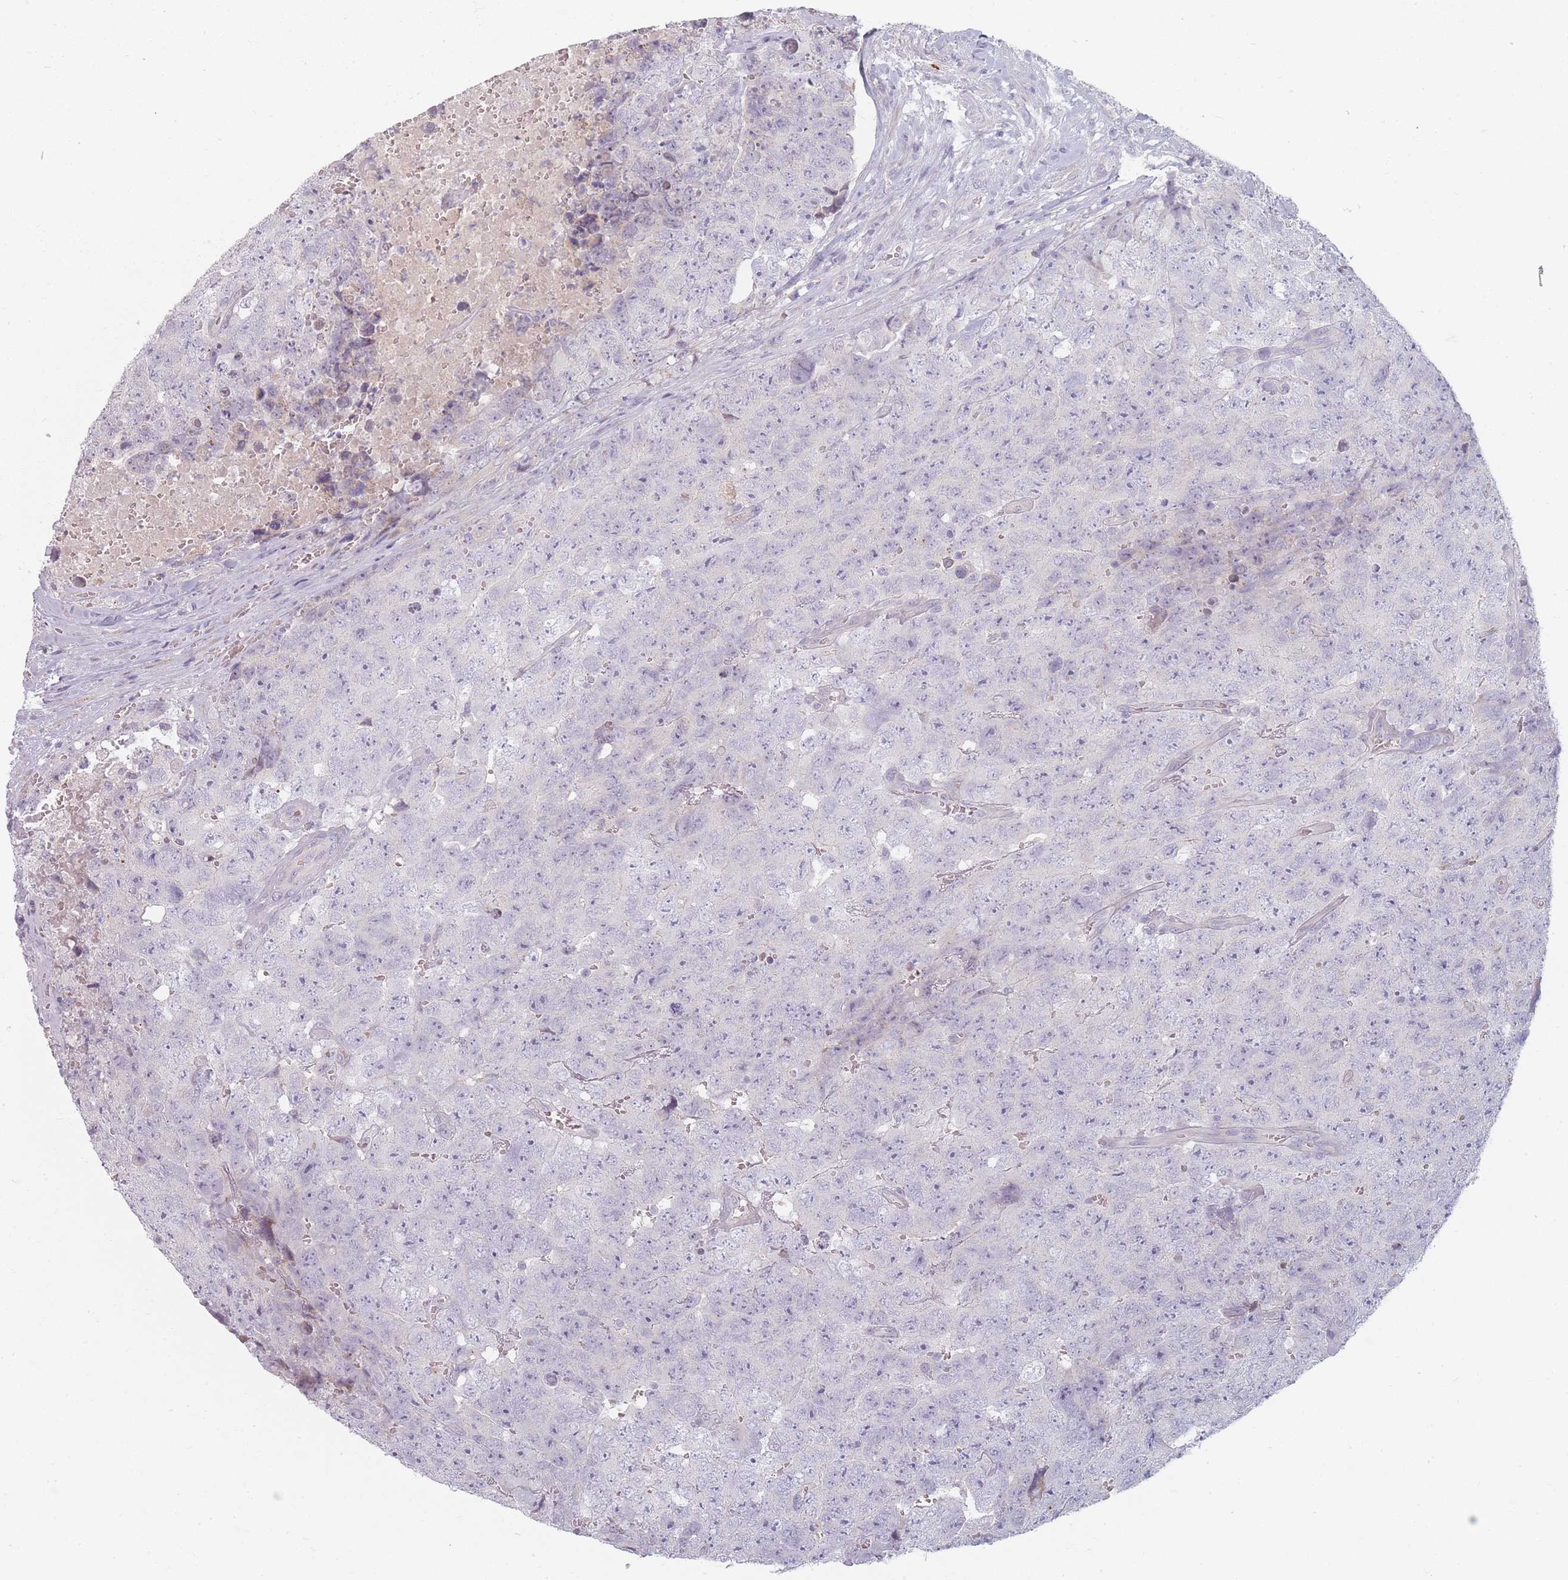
{"staining": {"intensity": "negative", "quantity": "none", "location": "none"}, "tissue": "testis cancer", "cell_type": "Tumor cells", "image_type": "cancer", "snomed": [{"axis": "morphology", "description": "Seminoma, NOS"}, {"axis": "morphology", "description": "Teratoma, malignant, NOS"}, {"axis": "topography", "description": "Testis"}], "caption": "High magnification brightfield microscopy of testis cancer stained with DAB (3,3'-diaminobenzidine) (brown) and counterstained with hematoxylin (blue): tumor cells show no significant staining. (Immunohistochemistry, brightfield microscopy, high magnification).", "gene": "TMOD1", "patient": {"sex": "male", "age": 34}}